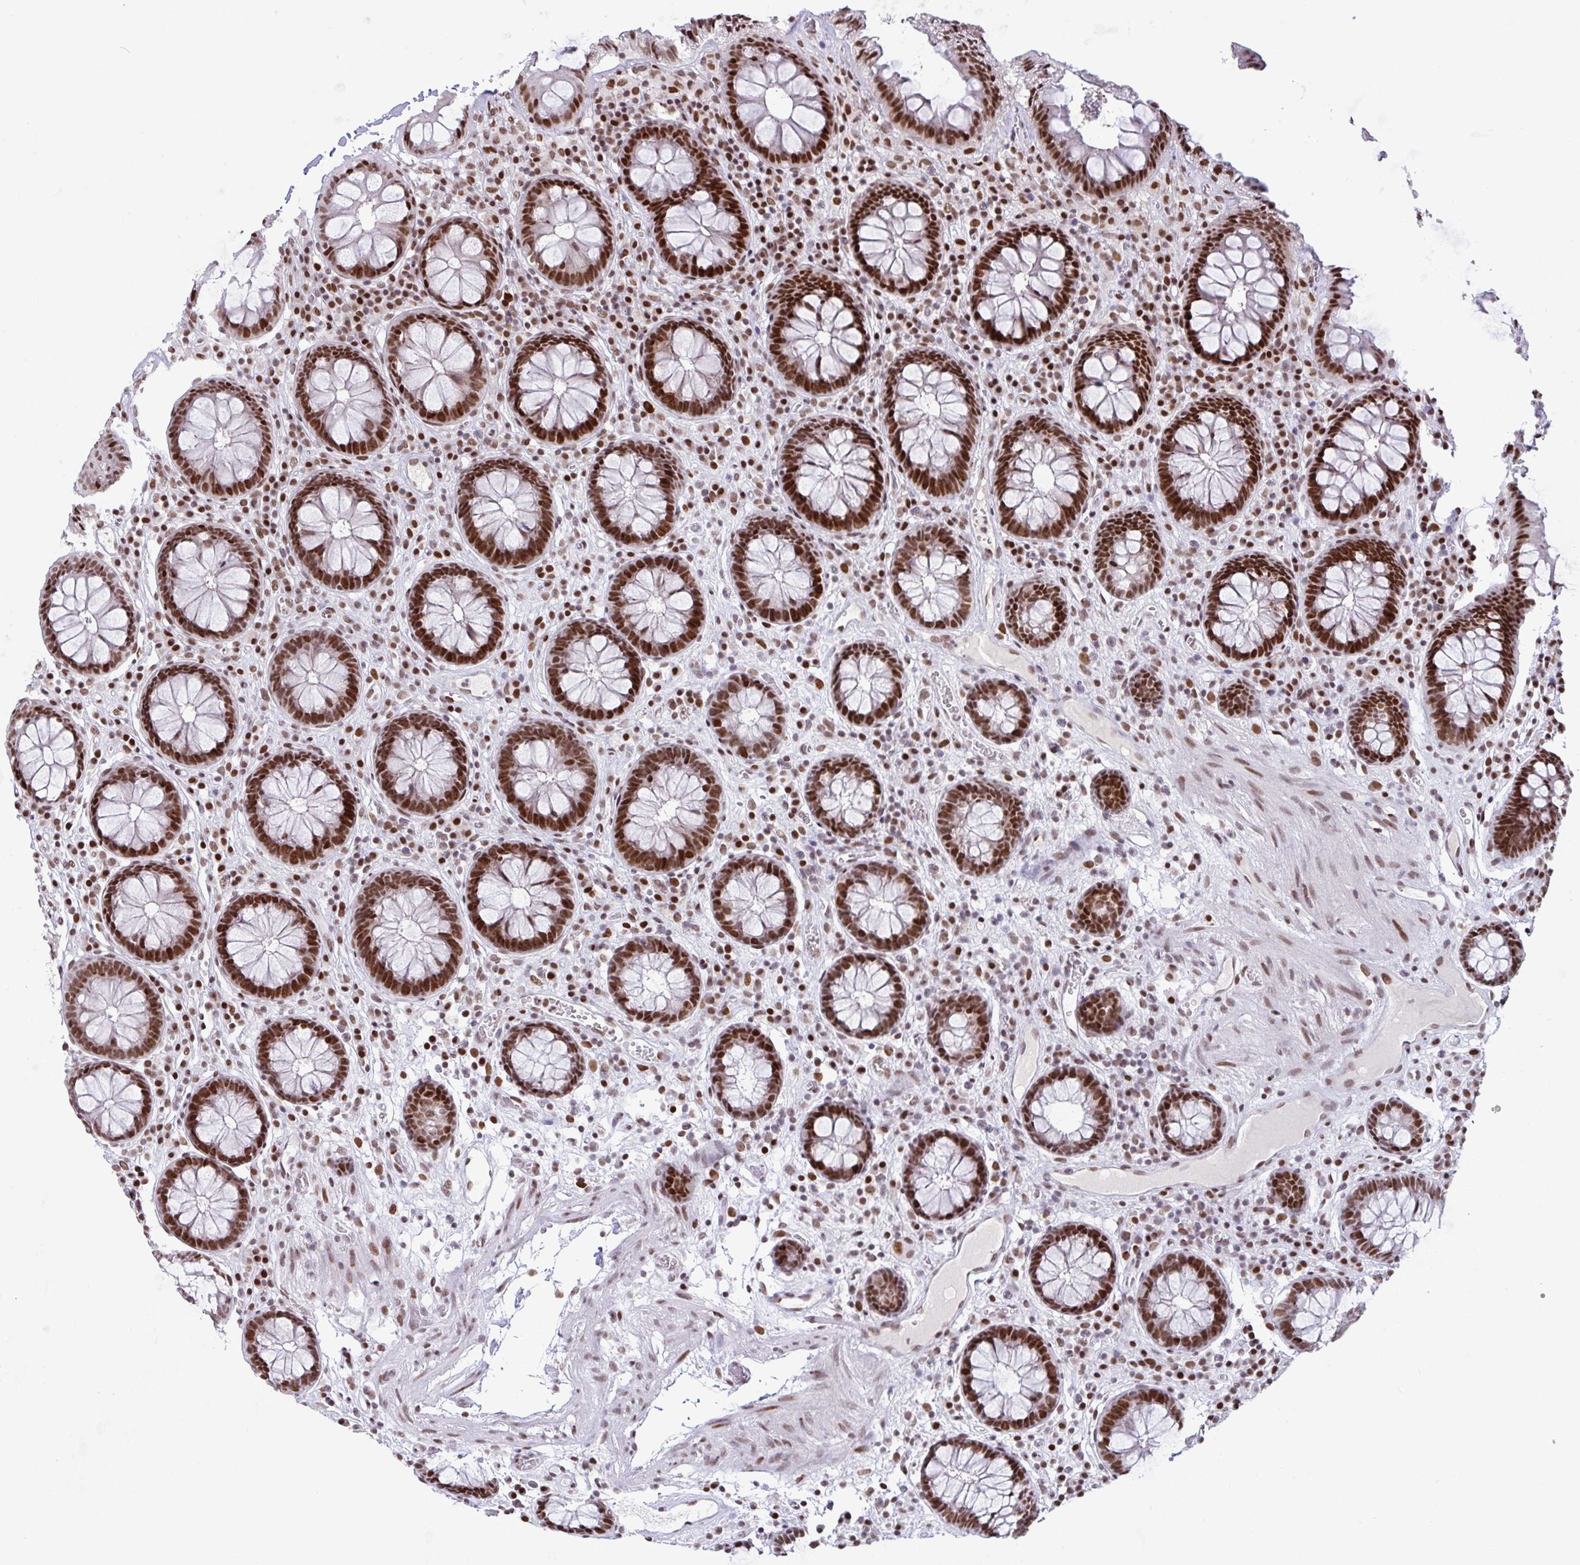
{"staining": {"intensity": "moderate", "quantity": ">75%", "location": "nuclear"}, "tissue": "colon", "cell_type": "Endothelial cells", "image_type": "normal", "snomed": [{"axis": "morphology", "description": "Normal tissue, NOS"}, {"axis": "topography", "description": "Colon"}, {"axis": "topography", "description": "Peripheral nerve tissue"}], "caption": "About >75% of endothelial cells in normal colon demonstrate moderate nuclear protein staining as visualized by brown immunohistochemical staining.", "gene": "CLP1", "patient": {"sex": "male", "age": 84}}